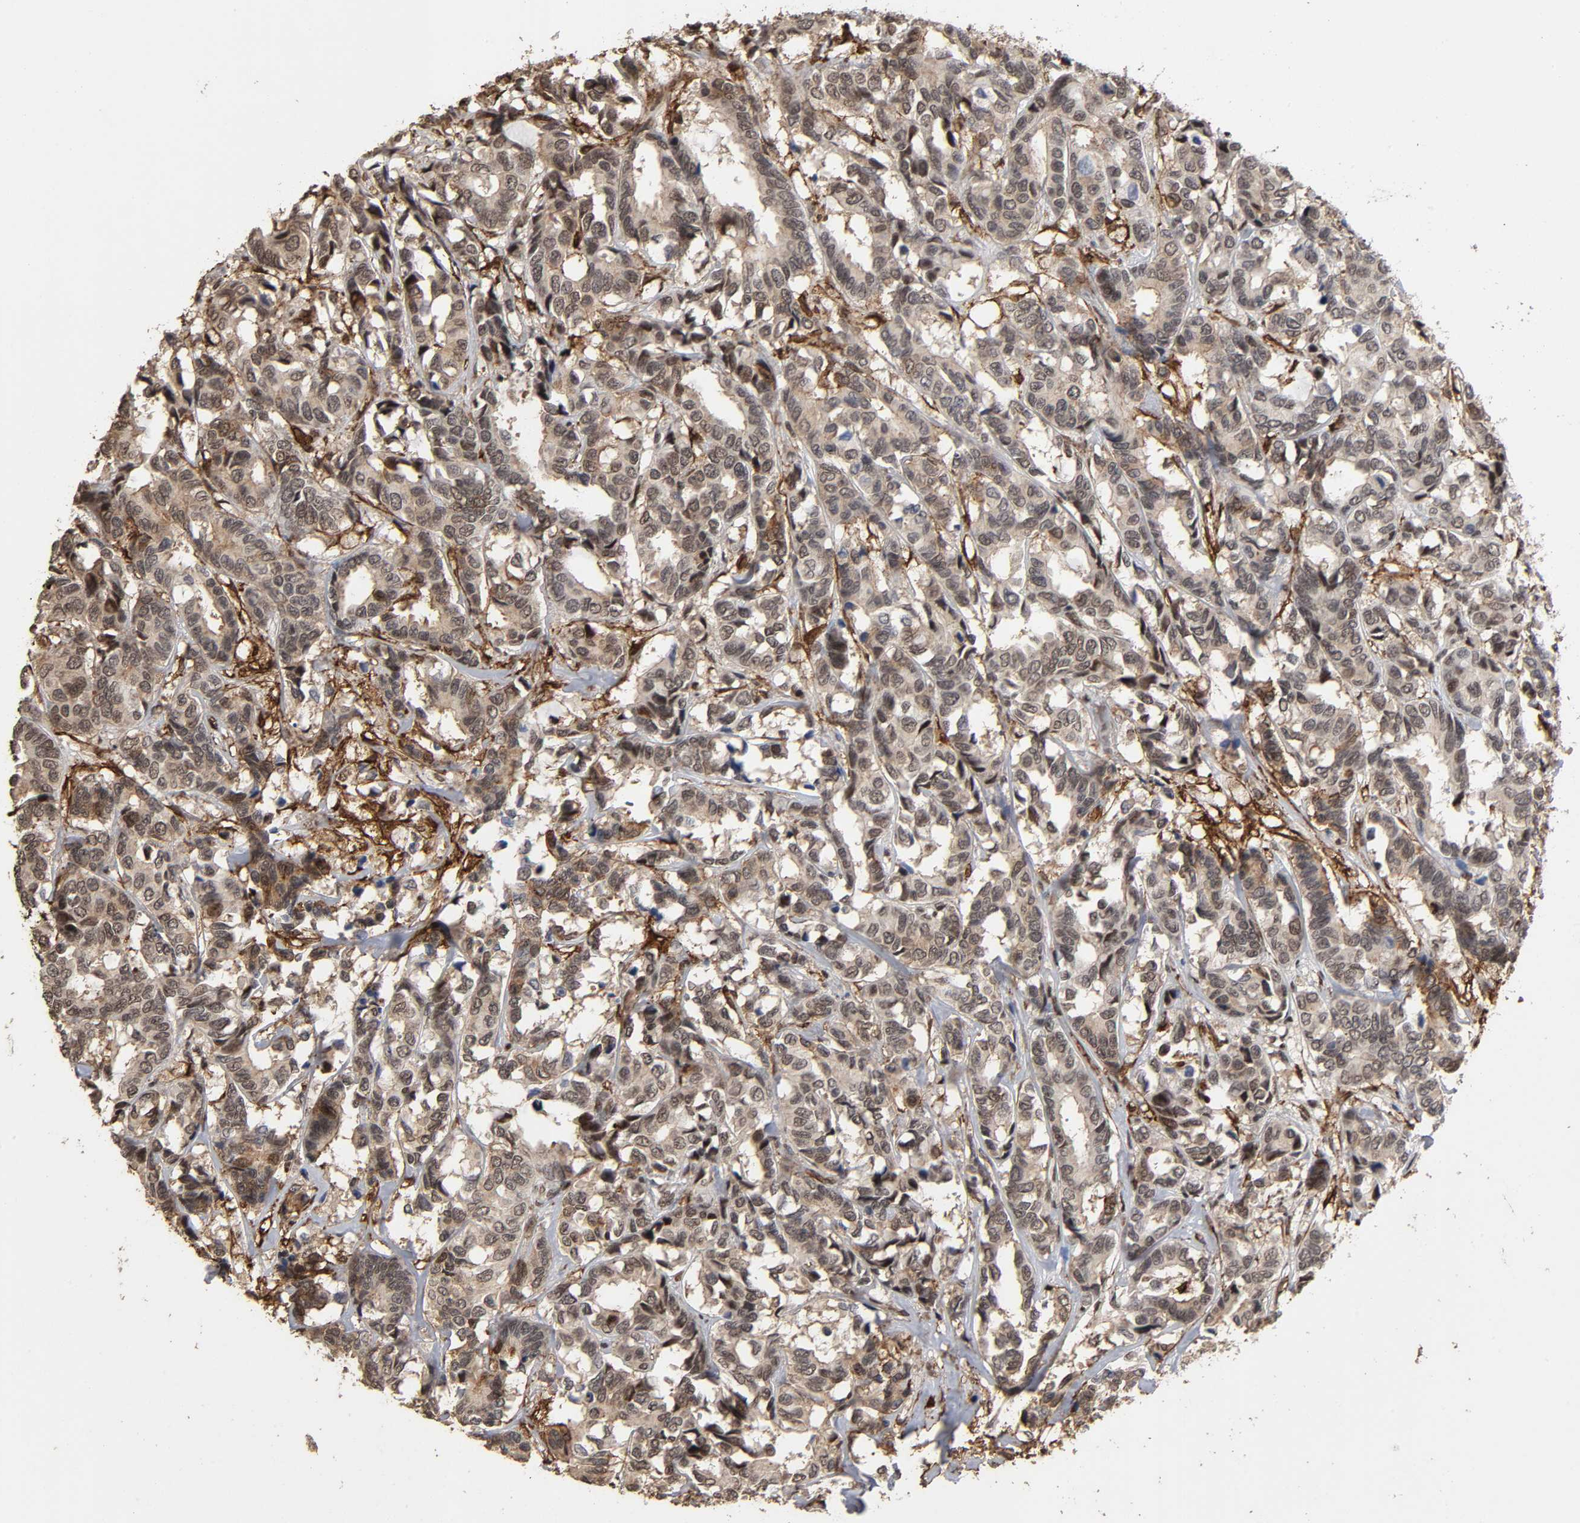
{"staining": {"intensity": "moderate", "quantity": "25%-75%", "location": "cytoplasmic/membranous,nuclear"}, "tissue": "breast cancer", "cell_type": "Tumor cells", "image_type": "cancer", "snomed": [{"axis": "morphology", "description": "Duct carcinoma"}, {"axis": "topography", "description": "Breast"}], "caption": "Protein staining by immunohistochemistry (IHC) shows moderate cytoplasmic/membranous and nuclear expression in about 25%-75% of tumor cells in breast cancer (infiltrating ductal carcinoma).", "gene": "AHNAK2", "patient": {"sex": "female", "age": 87}}